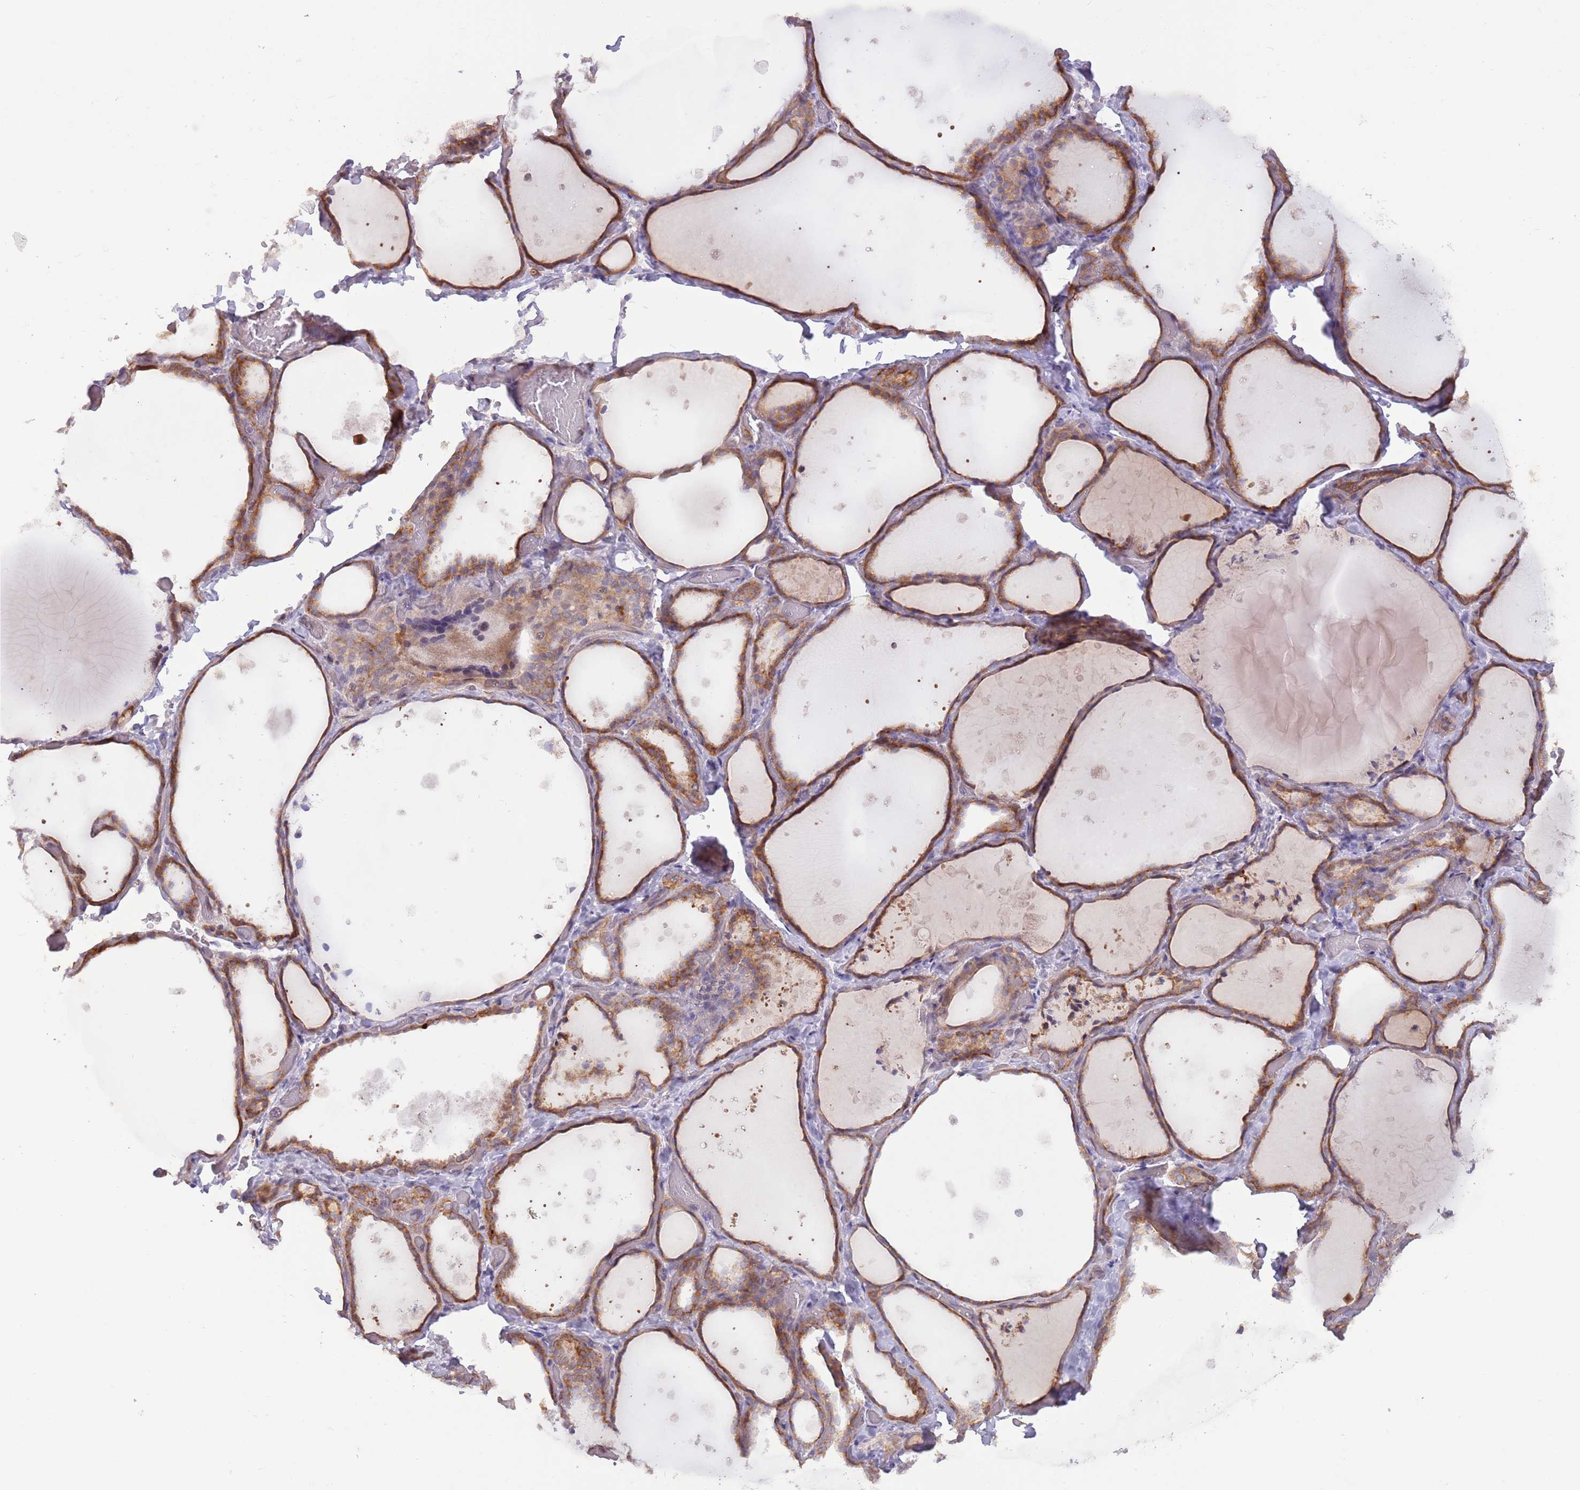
{"staining": {"intensity": "moderate", "quantity": ">75%", "location": "cytoplasmic/membranous"}, "tissue": "thyroid gland", "cell_type": "Glandular cells", "image_type": "normal", "snomed": [{"axis": "morphology", "description": "Normal tissue, NOS"}, {"axis": "topography", "description": "Thyroid gland"}], "caption": "This is a histology image of IHC staining of unremarkable thyroid gland, which shows moderate expression in the cytoplasmic/membranous of glandular cells.", "gene": "LDHD", "patient": {"sex": "female", "age": 44}}